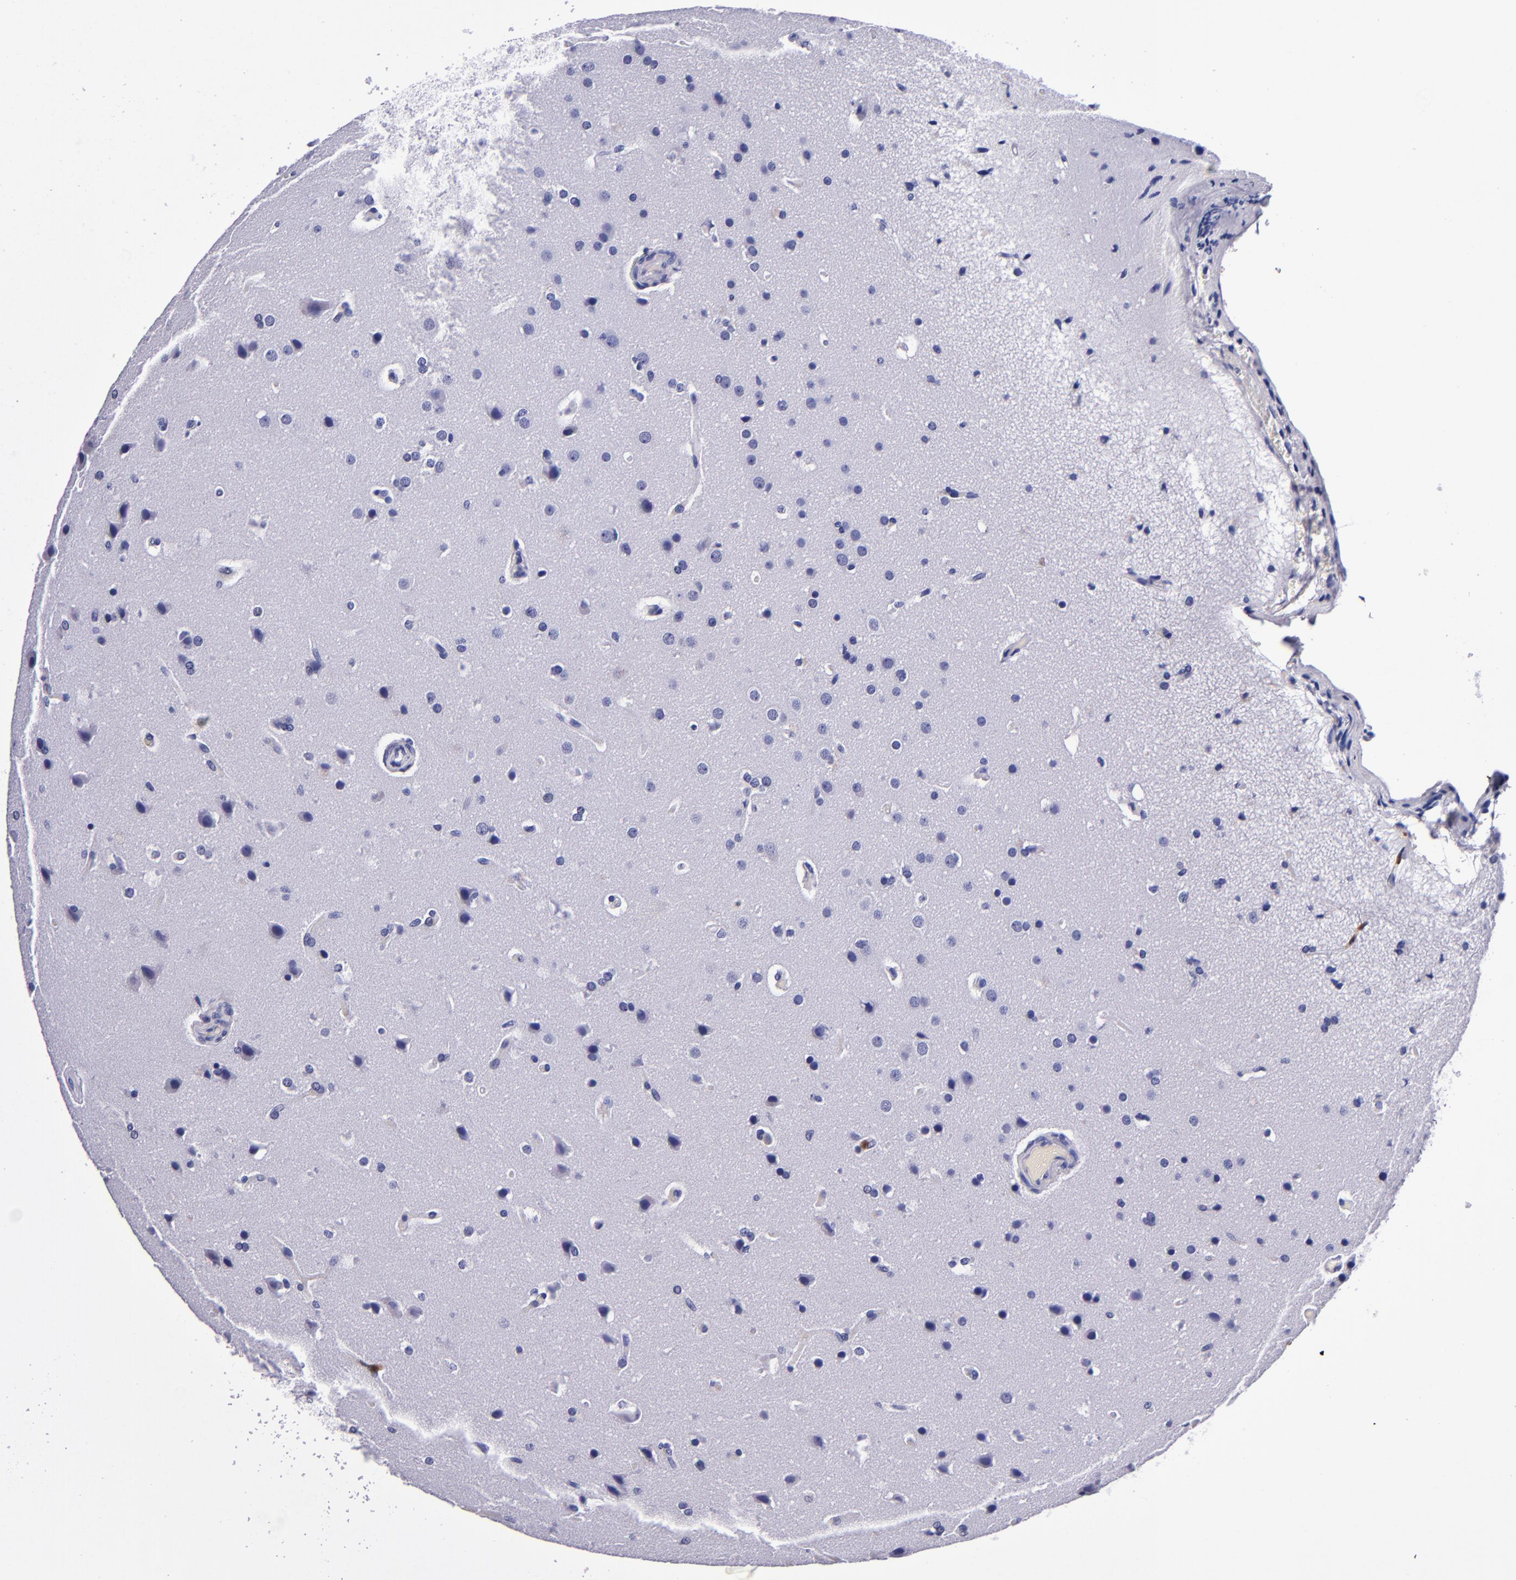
{"staining": {"intensity": "negative", "quantity": "none", "location": "none"}, "tissue": "glioma", "cell_type": "Tumor cells", "image_type": "cancer", "snomed": [{"axis": "morphology", "description": "Glioma, malignant, Low grade"}, {"axis": "topography", "description": "Cerebral cortex"}], "caption": "Photomicrograph shows no significant protein expression in tumor cells of malignant low-grade glioma.", "gene": "S100A8", "patient": {"sex": "female", "age": 47}}